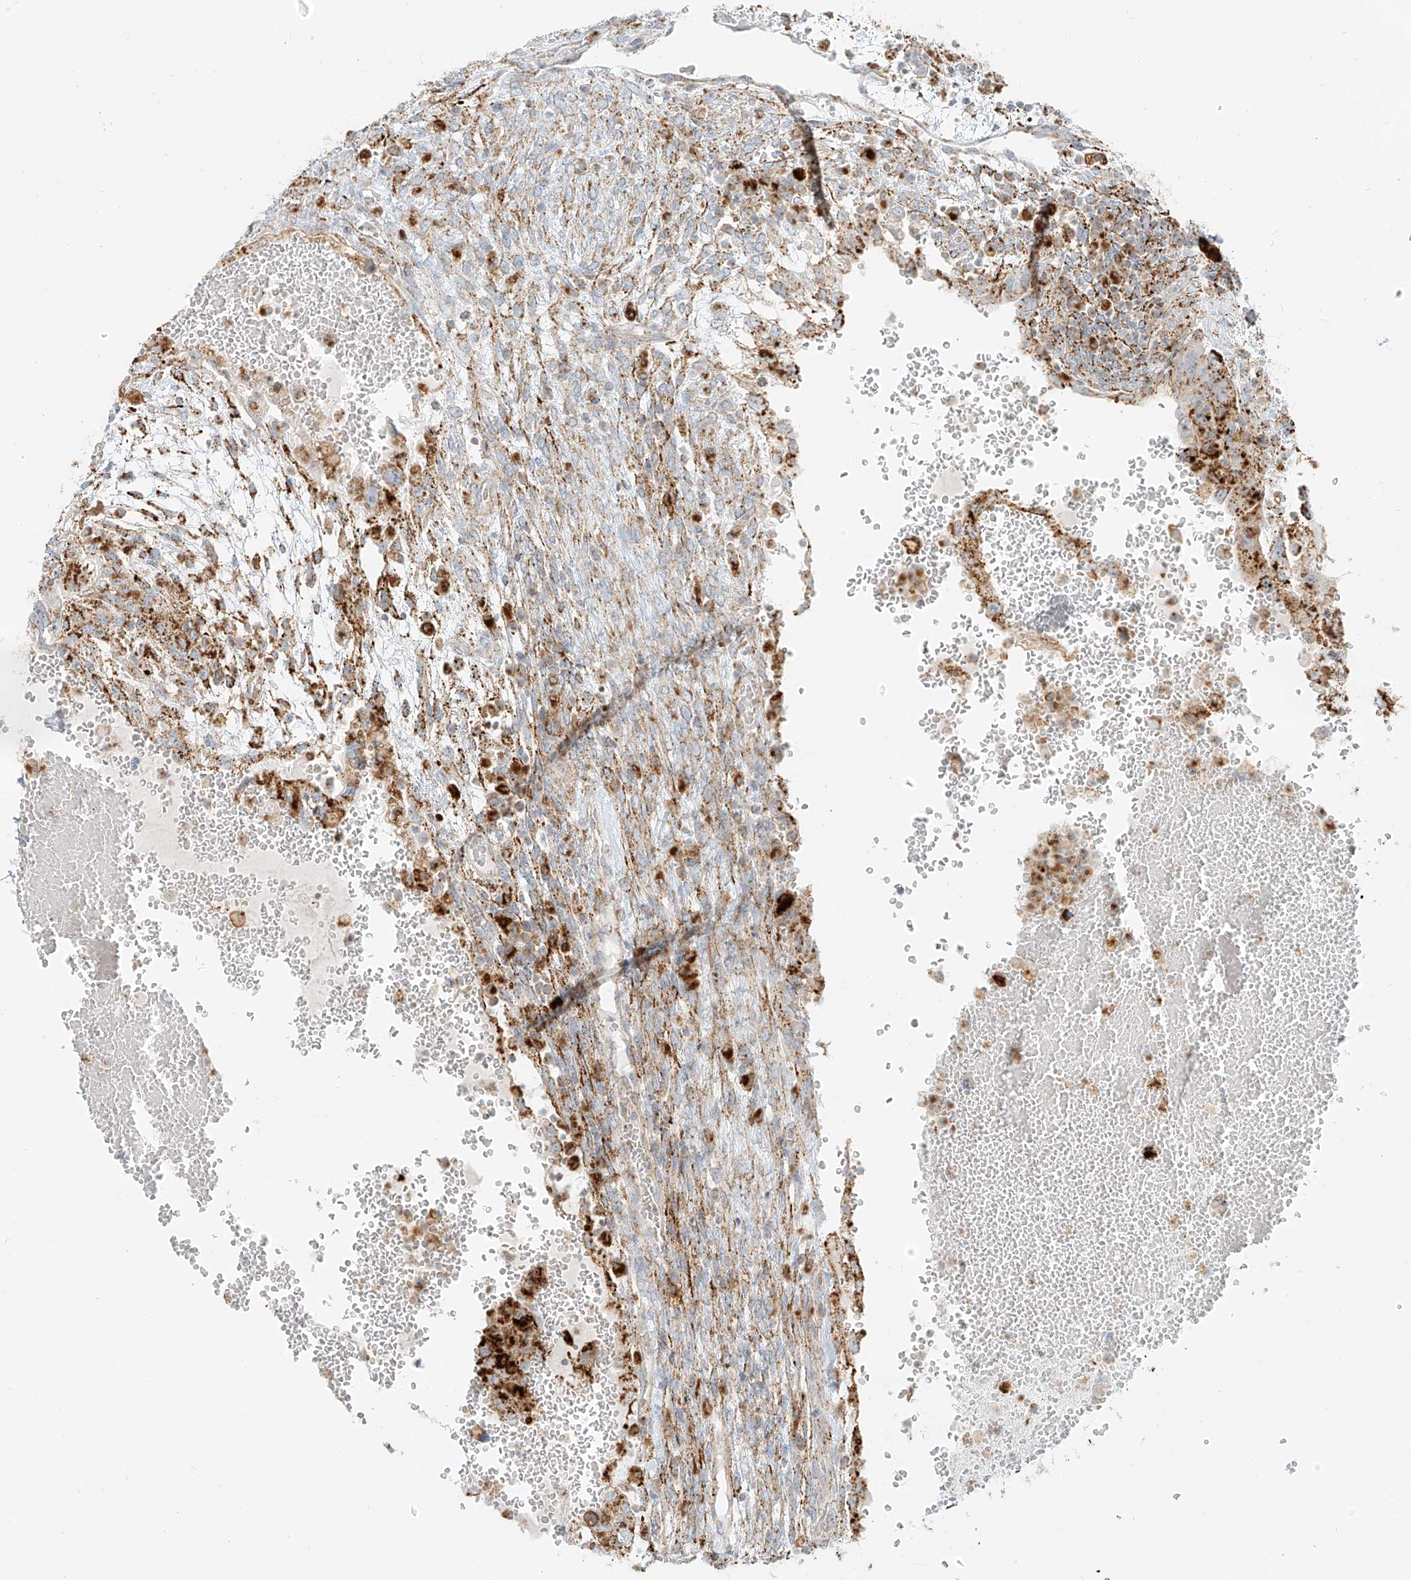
{"staining": {"intensity": "moderate", "quantity": ">75%", "location": "cytoplasmic/membranous"}, "tissue": "testis cancer", "cell_type": "Tumor cells", "image_type": "cancer", "snomed": [{"axis": "morphology", "description": "Carcinoma, Embryonal, NOS"}, {"axis": "topography", "description": "Testis"}], "caption": "Immunohistochemistry of human testis cancer (embryonal carcinoma) shows medium levels of moderate cytoplasmic/membranous positivity in about >75% of tumor cells. (DAB IHC, brown staining for protein, blue staining for nuclei).", "gene": "SLC35F6", "patient": {"sex": "male", "age": 36}}